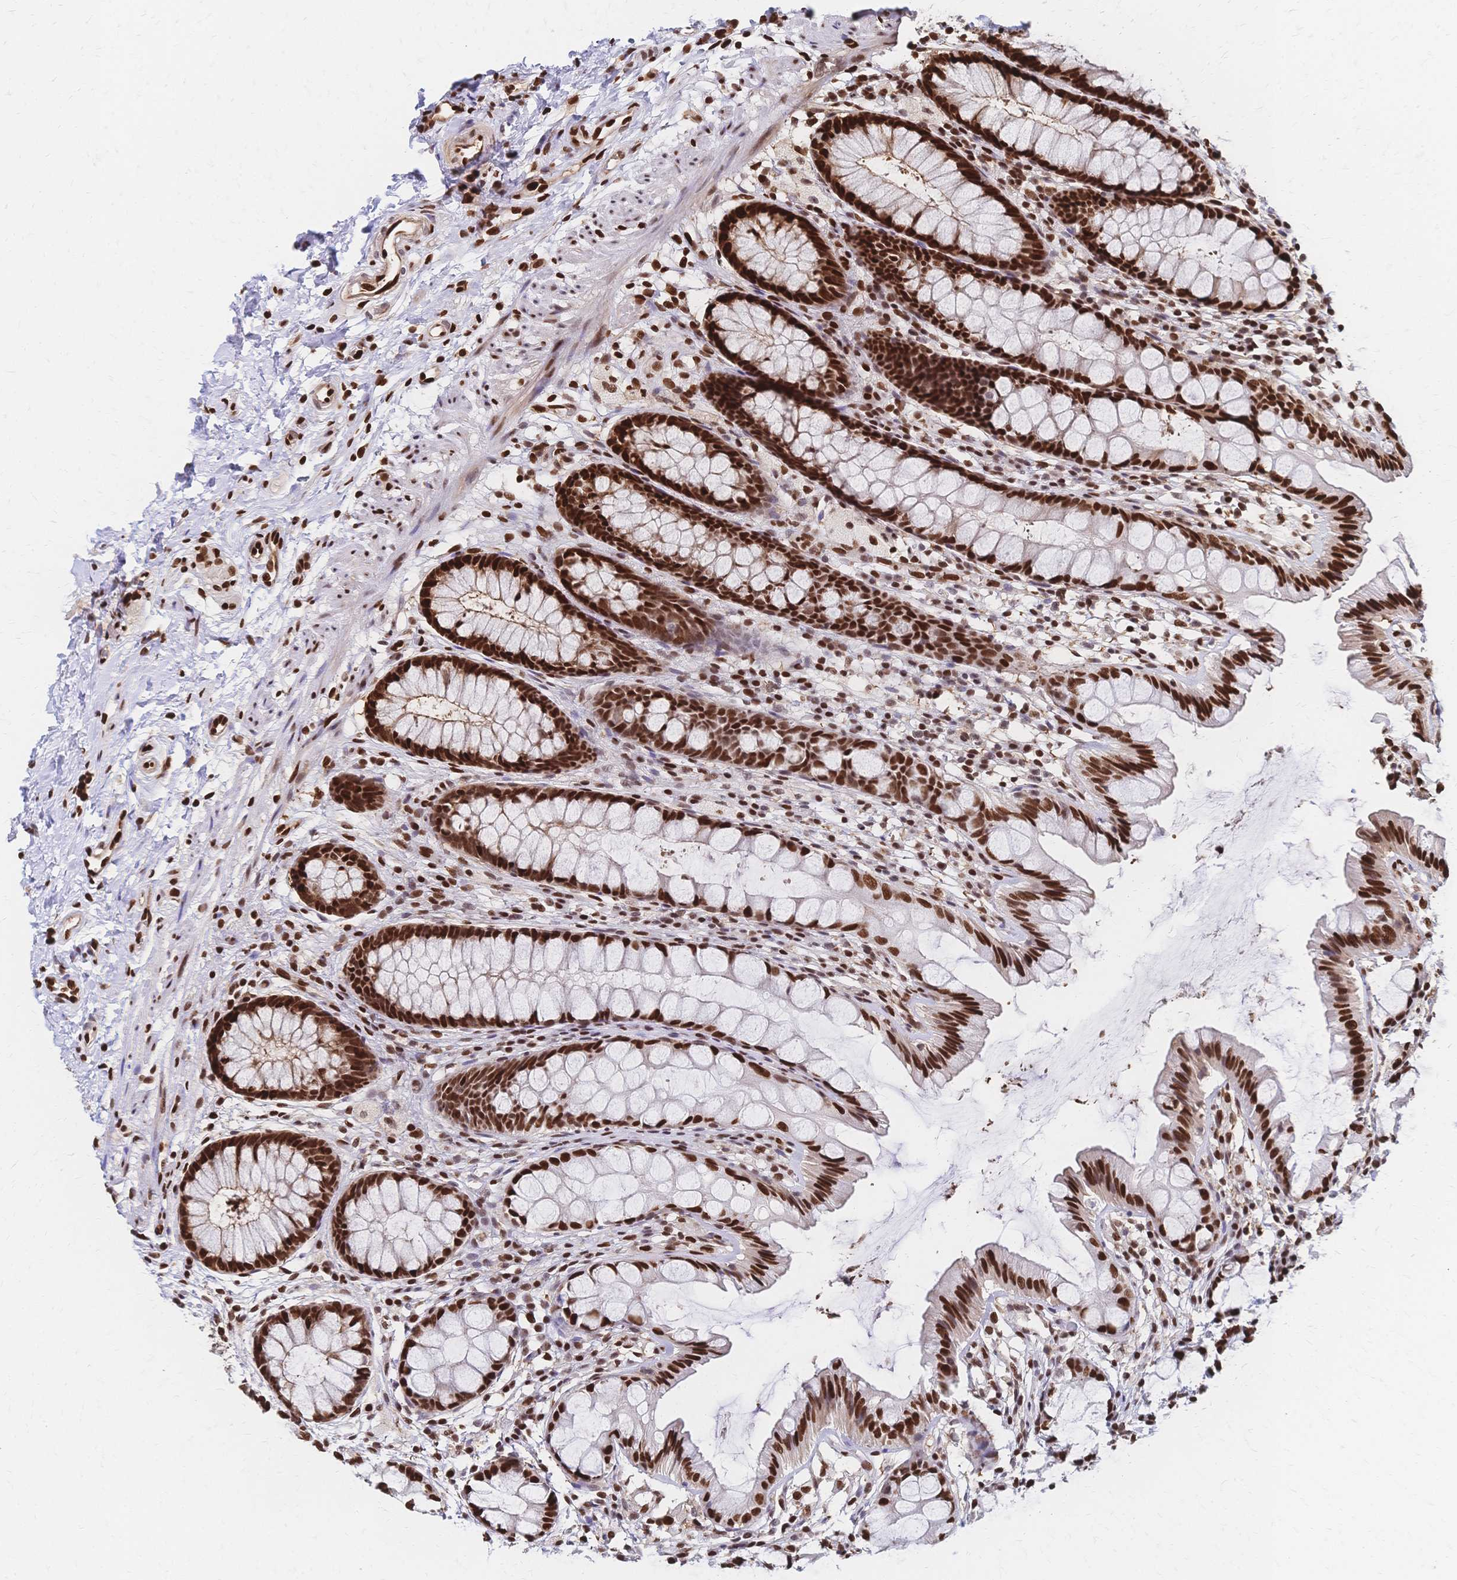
{"staining": {"intensity": "strong", "quantity": ">75%", "location": "nuclear"}, "tissue": "rectum", "cell_type": "Glandular cells", "image_type": "normal", "snomed": [{"axis": "morphology", "description": "Normal tissue, NOS"}, {"axis": "topography", "description": "Rectum"}], "caption": "High-power microscopy captured an IHC photomicrograph of benign rectum, revealing strong nuclear expression in about >75% of glandular cells.", "gene": "HDGF", "patient": {"sex": "female", "age": 62}}